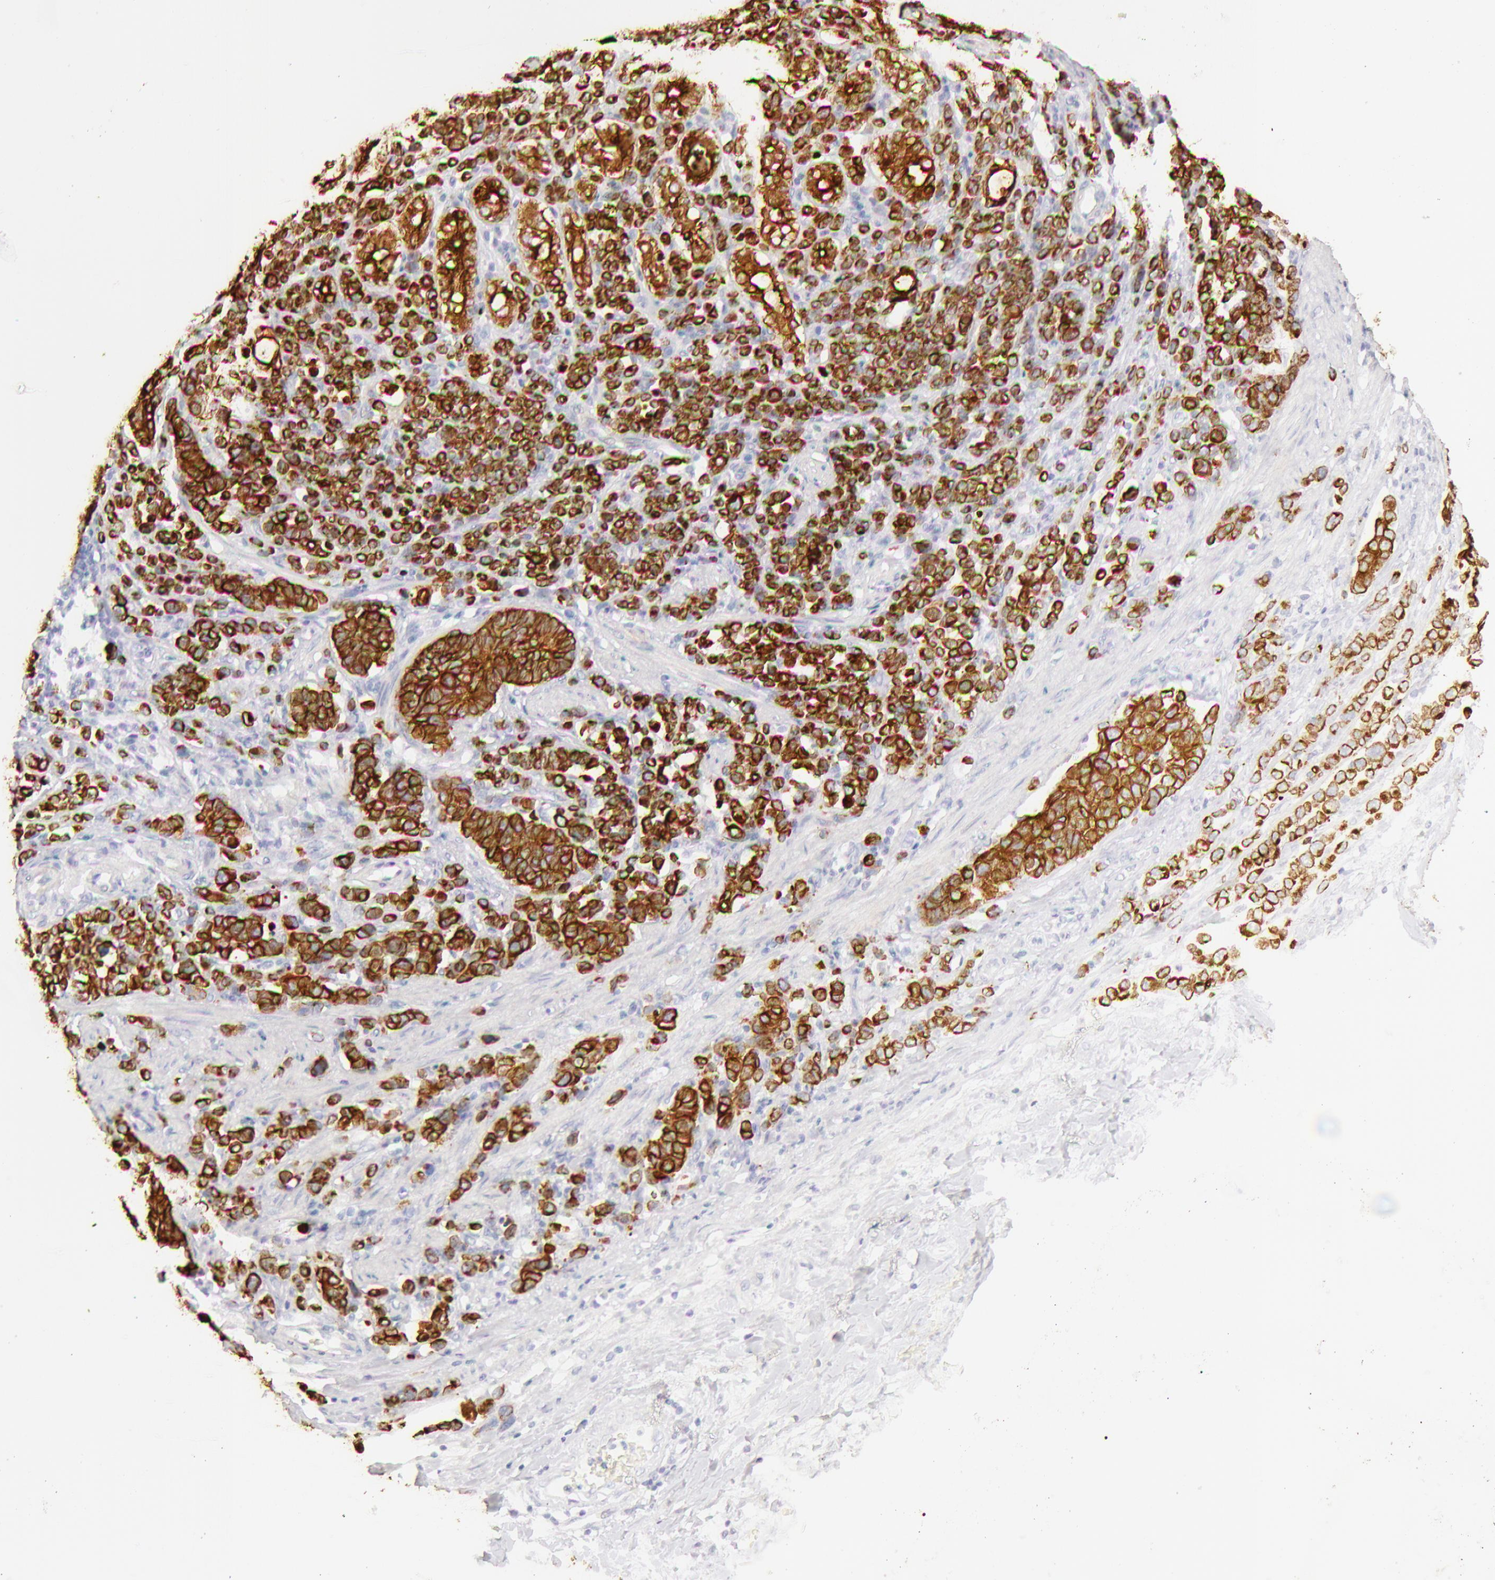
{"staining": {"intensity": "moderate", "quantity": ">75%", "location": "cytoplasmic/membranous"}, "tissue": "stomach cancer", "cell_type": "Tumor cells", "image_type": "cancer", "snomed": [{"axis": "morphology", "description": "Adenocarcinoma, NOS"}, {"axis": "topography", "description": "Stomach, upper"}], "caption": "Immunohistochemical staining of human stomach adenocarcinoma displays medium levels of moderate cytoplasmic/membranous staining in about >75% of tumor cells.", "gene": "KRT8", "patient": {"sex": "male", "age": 71}}